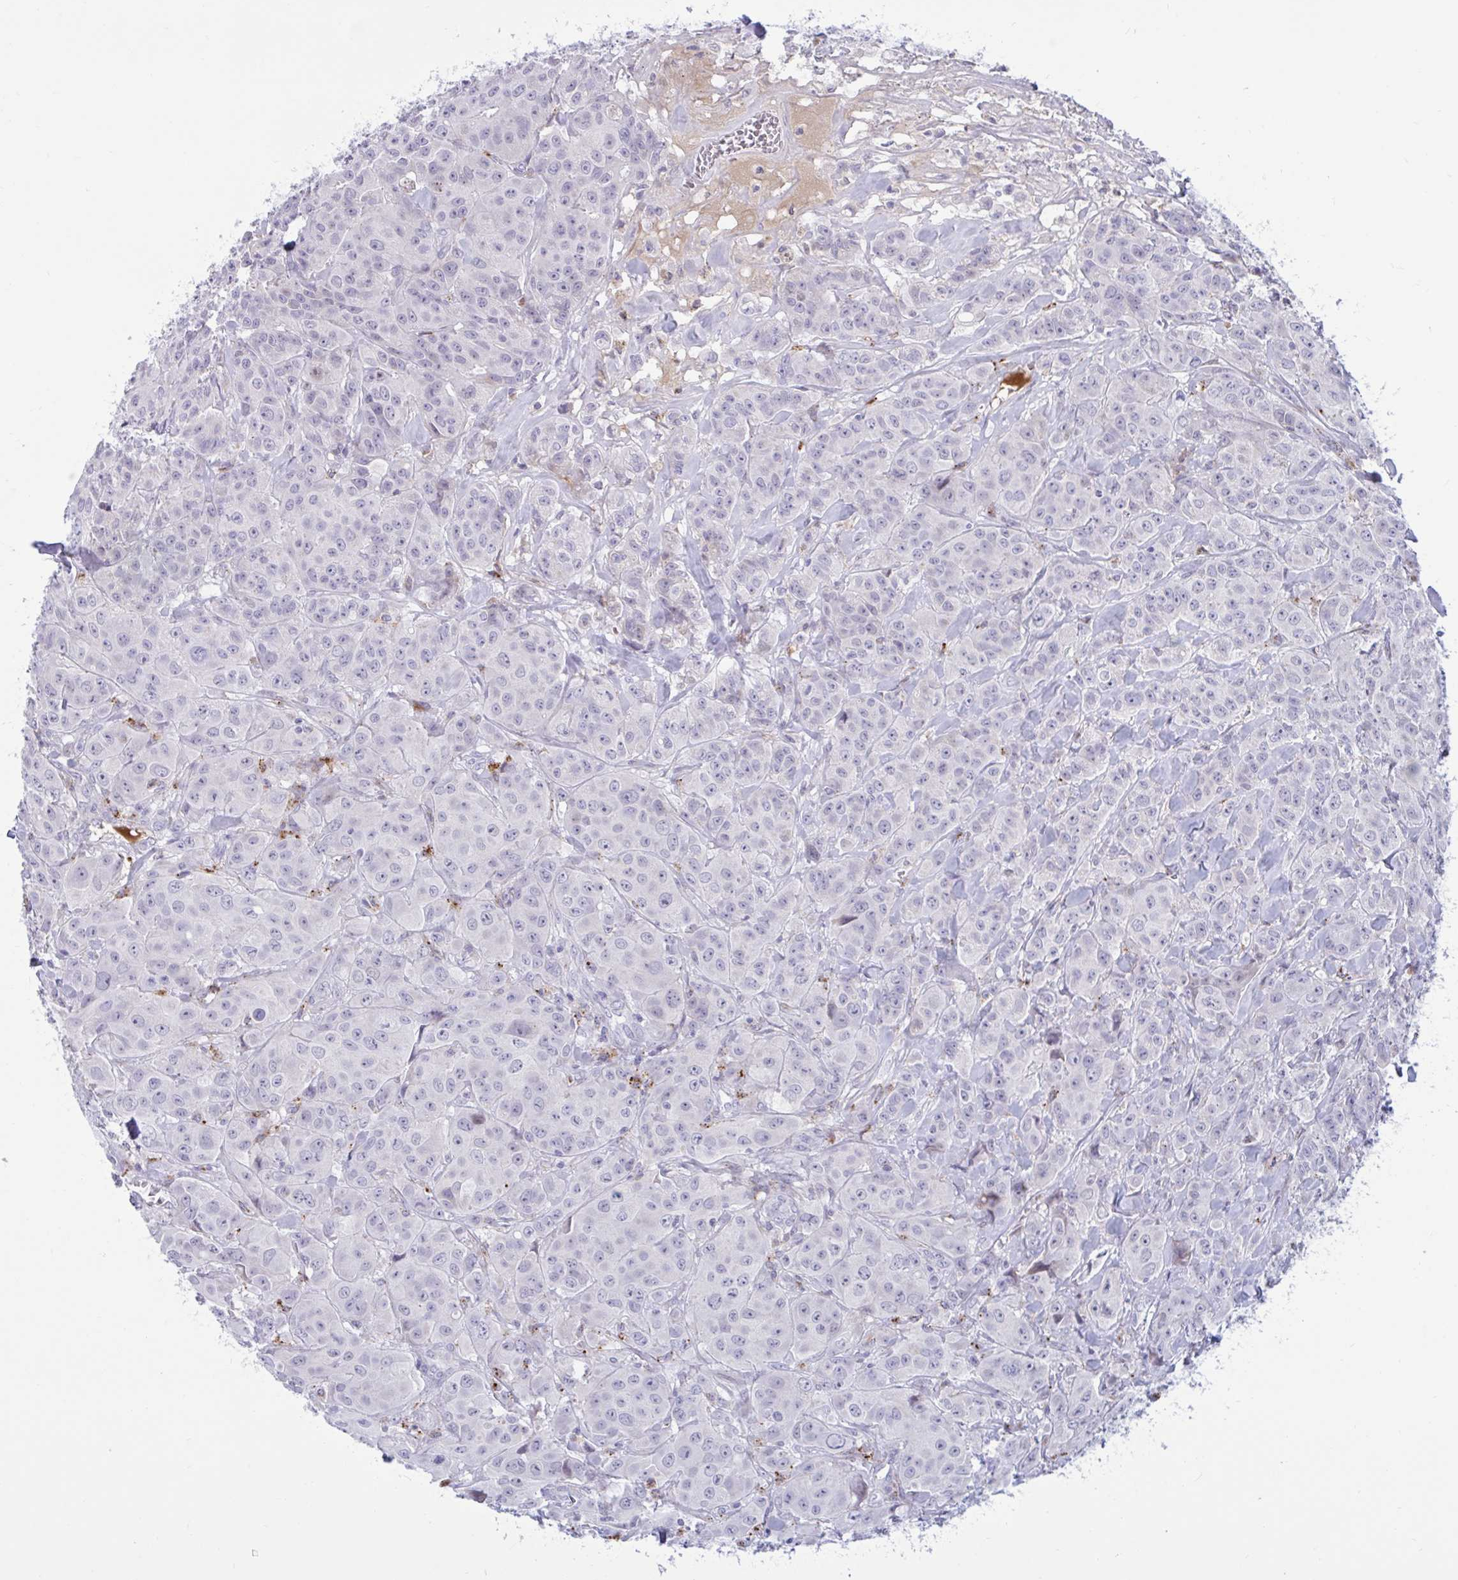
{"staining": {"intensity": "negative", "quantity": "none", "location": "none"}, "tissue": "breast cancer", "cell_type": "Tumor cells", "image_type": "cancer", "snomed": [{"axis": "morphology", "description": "Normal tissue, NOS"}, {"axis": "morphology", "description": "Duct carcinoma"}, {"axis": "topography", "description": "Breast"}], "caption": "Infiltrating ductal carcinoma (breast) was stained to show a protein in brown. There is no significant staining in tumor cells. (Immunohistochemistry, brightfield microscopy, high magnification).", "gene": "FAM219B", "patient": {"sex": "female", "age": 43}}